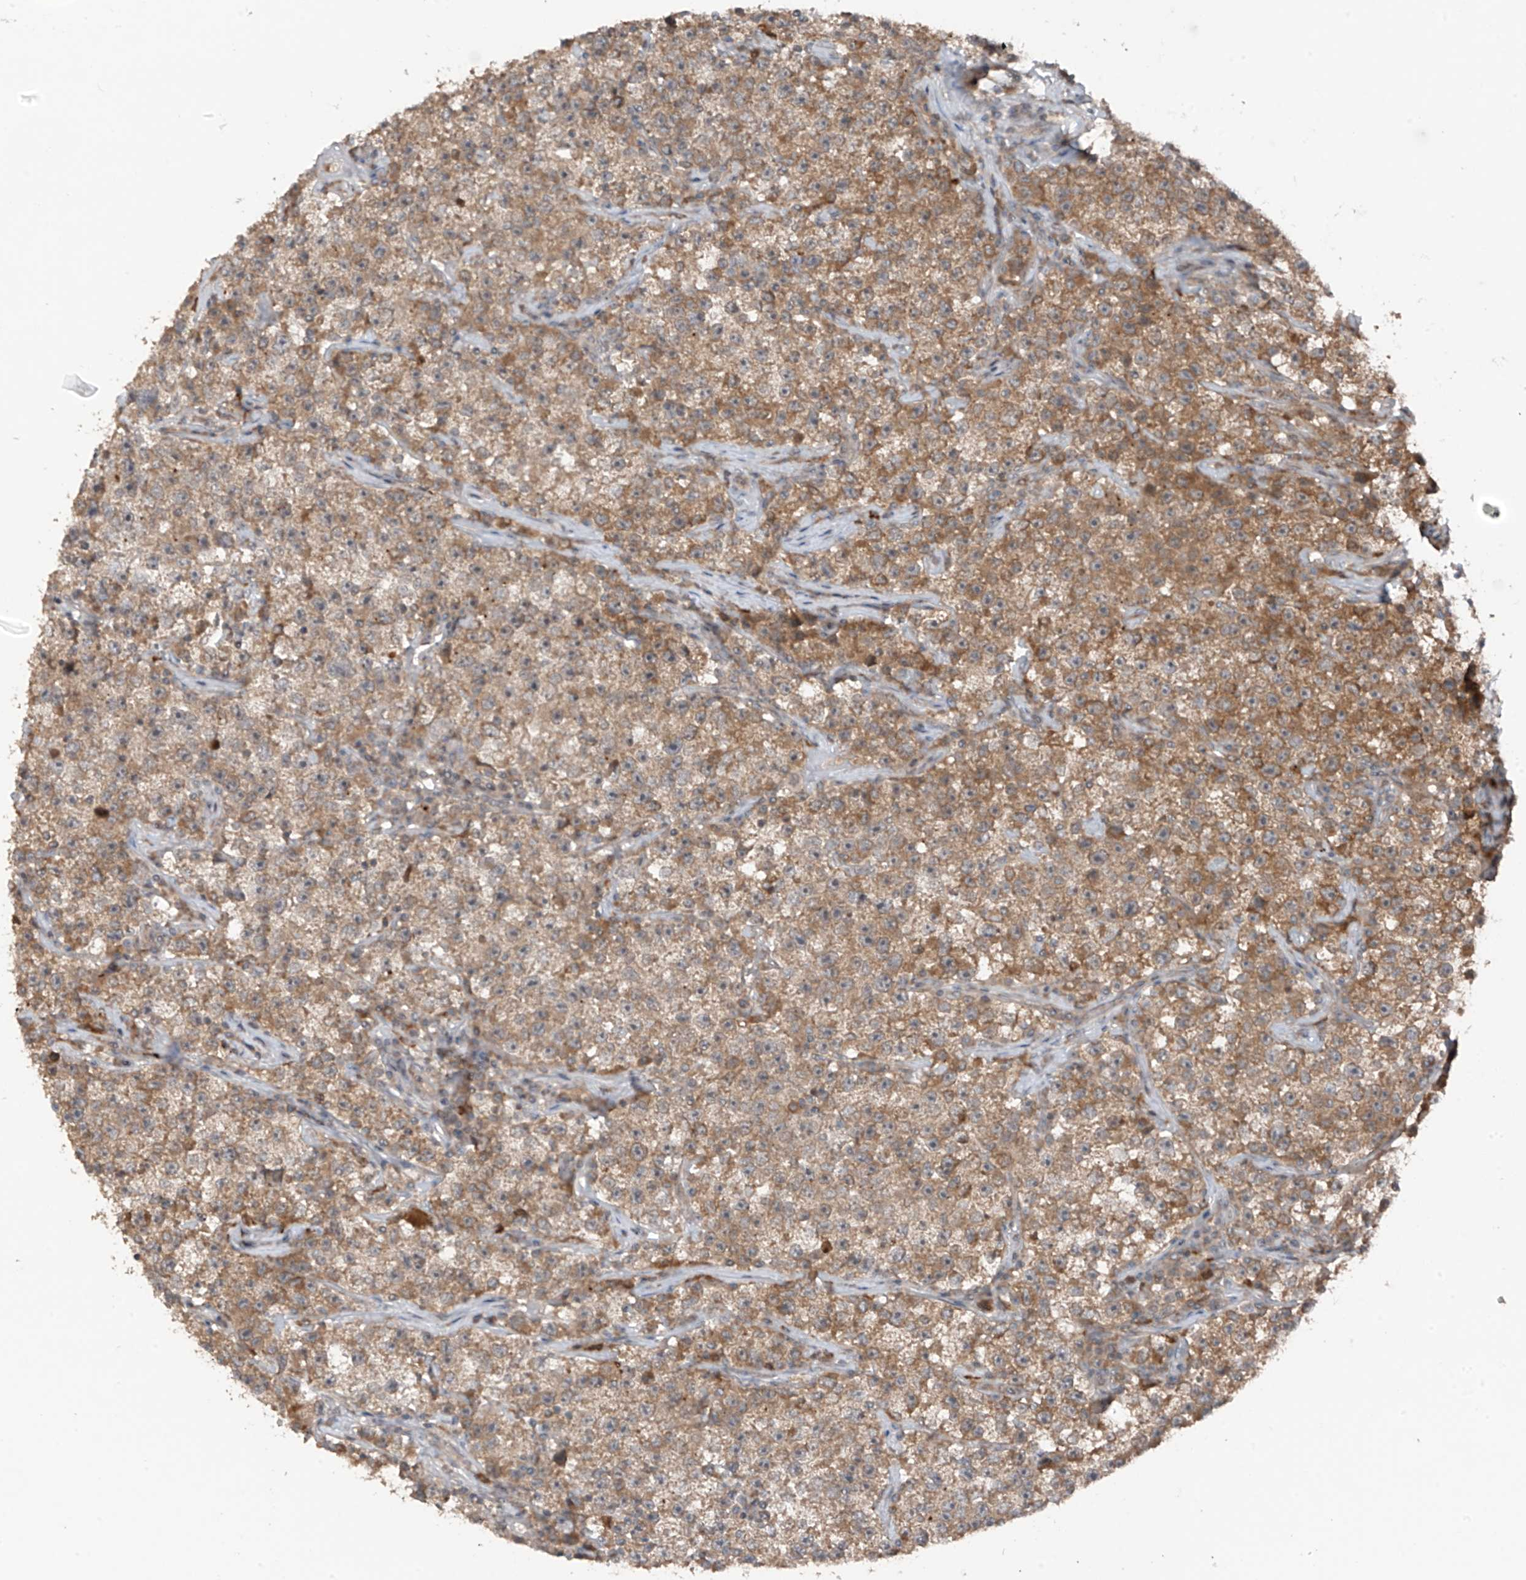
{"staining": {"intensity": "moderate", "quantity": ">75%", "location": "cytoplasmic/membranous"}, "tissue": "testis cancer", "cell_type": "Tumor cells", "image_type": "cancer", "snomed": [{"axis": "morphology", "description": "Seminoma, NOS"}, {"axis": "topography", "description": "Testis"}], "caption": "This micrograph displays immunohistochemistry staining of testis cancer, with medium moderate cytoplasmic/membranous staining in about >75% of tumor cells.", "gene": "TXNDC9", "patient": {"sex": "male", "age": 22}}